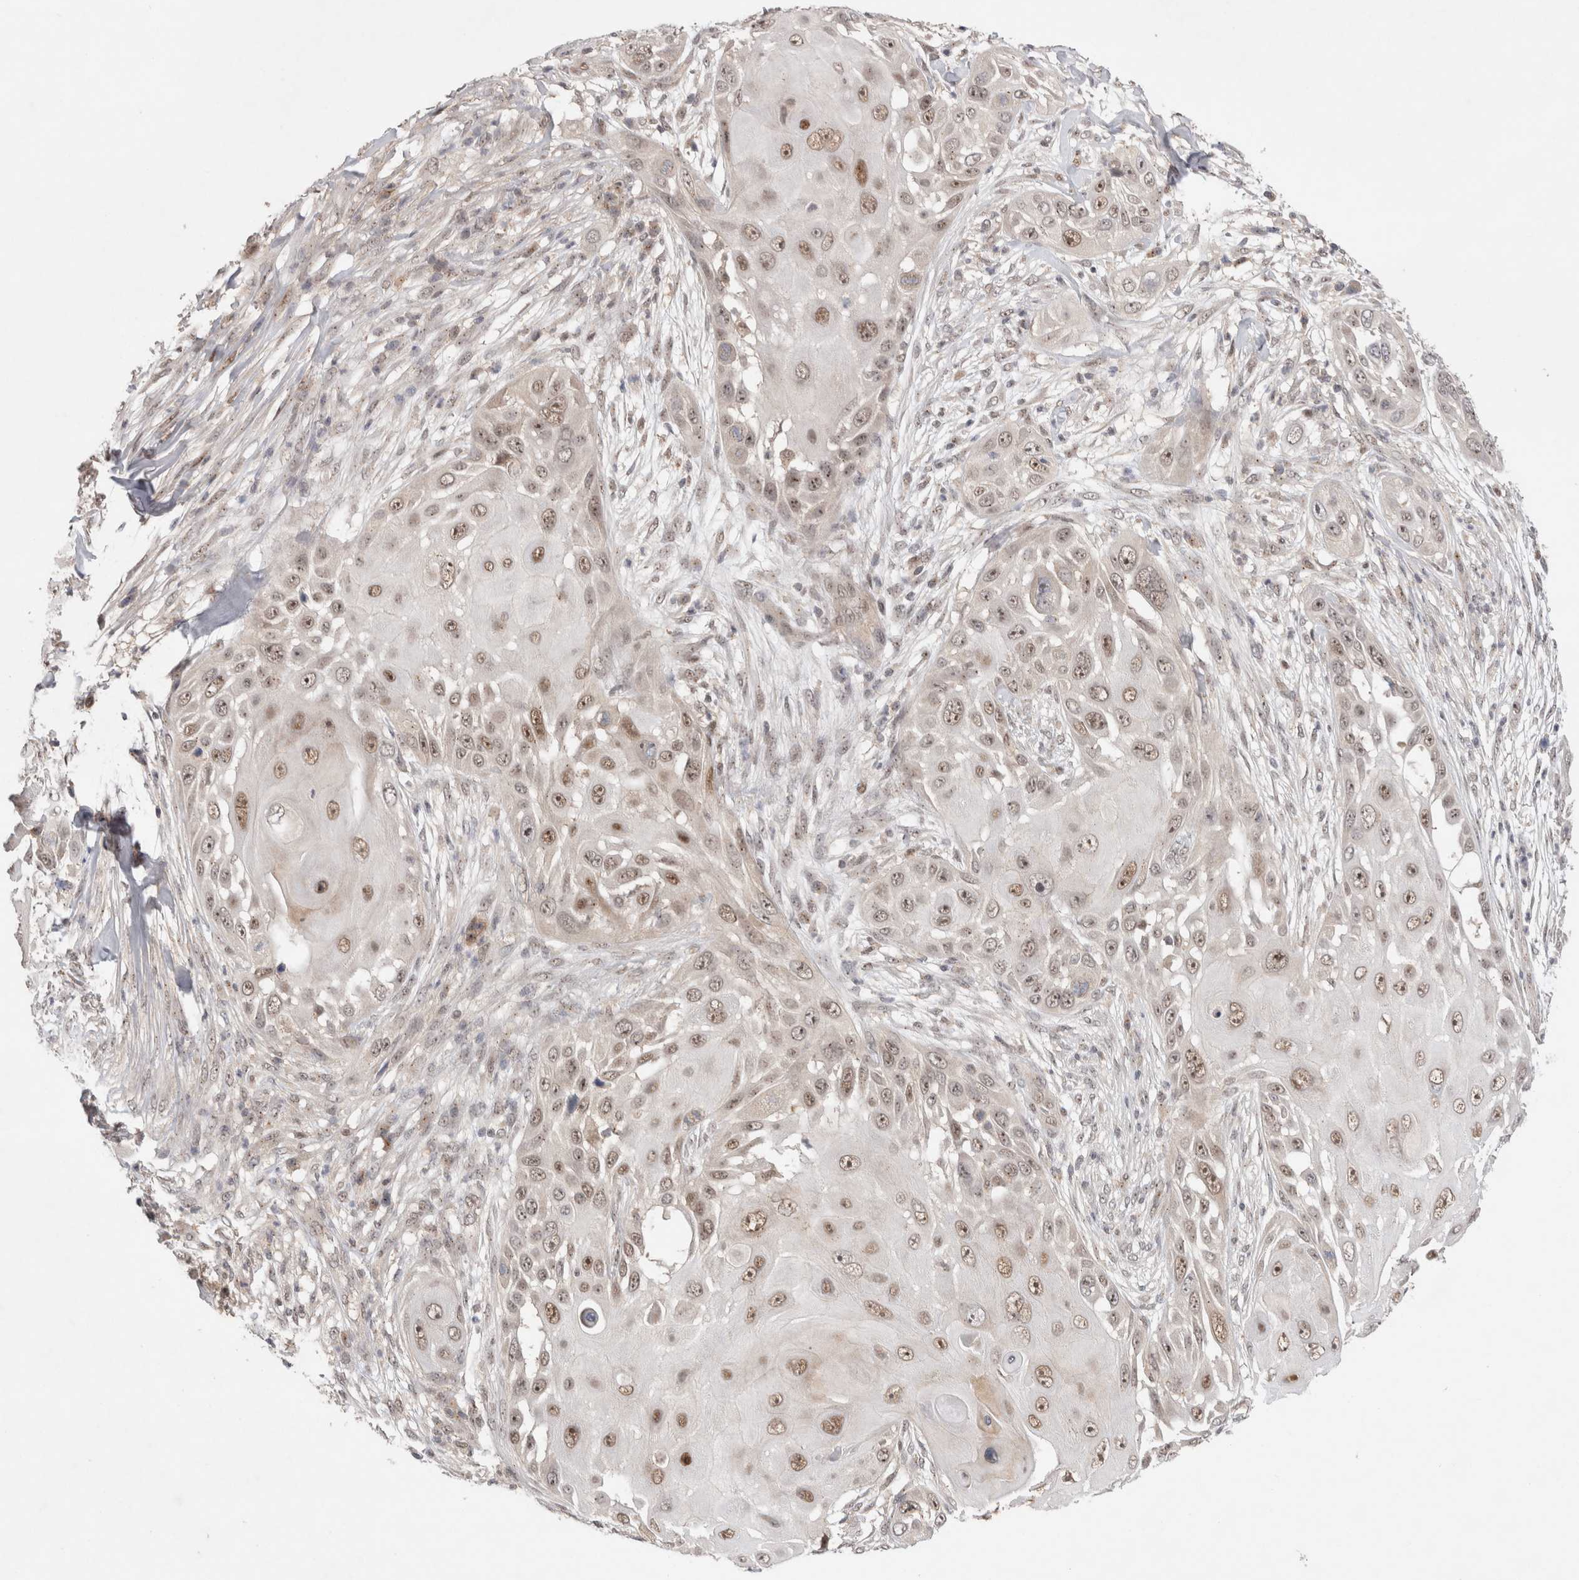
{"staining": {"intensity": "moderate", "quantity": ">75%", "location": "nuclear"}, "tissue": "skin cancer", "cell_type": "Tumor cells", "image_type": "cancer", "snomed": [{"axis": "morphology", "description": "Squamous cell carcinoma, NOS"}, {"axis": "topography", "description": "Skin"}], "caption": "The photomicrograph shows staining of skin squamous cell carcinoma, revealing moderate nuclear protein expression (brown color) within tumor cells.", "gene": "SLC29A1", "patient": {"sex": "female", "age": 44}}